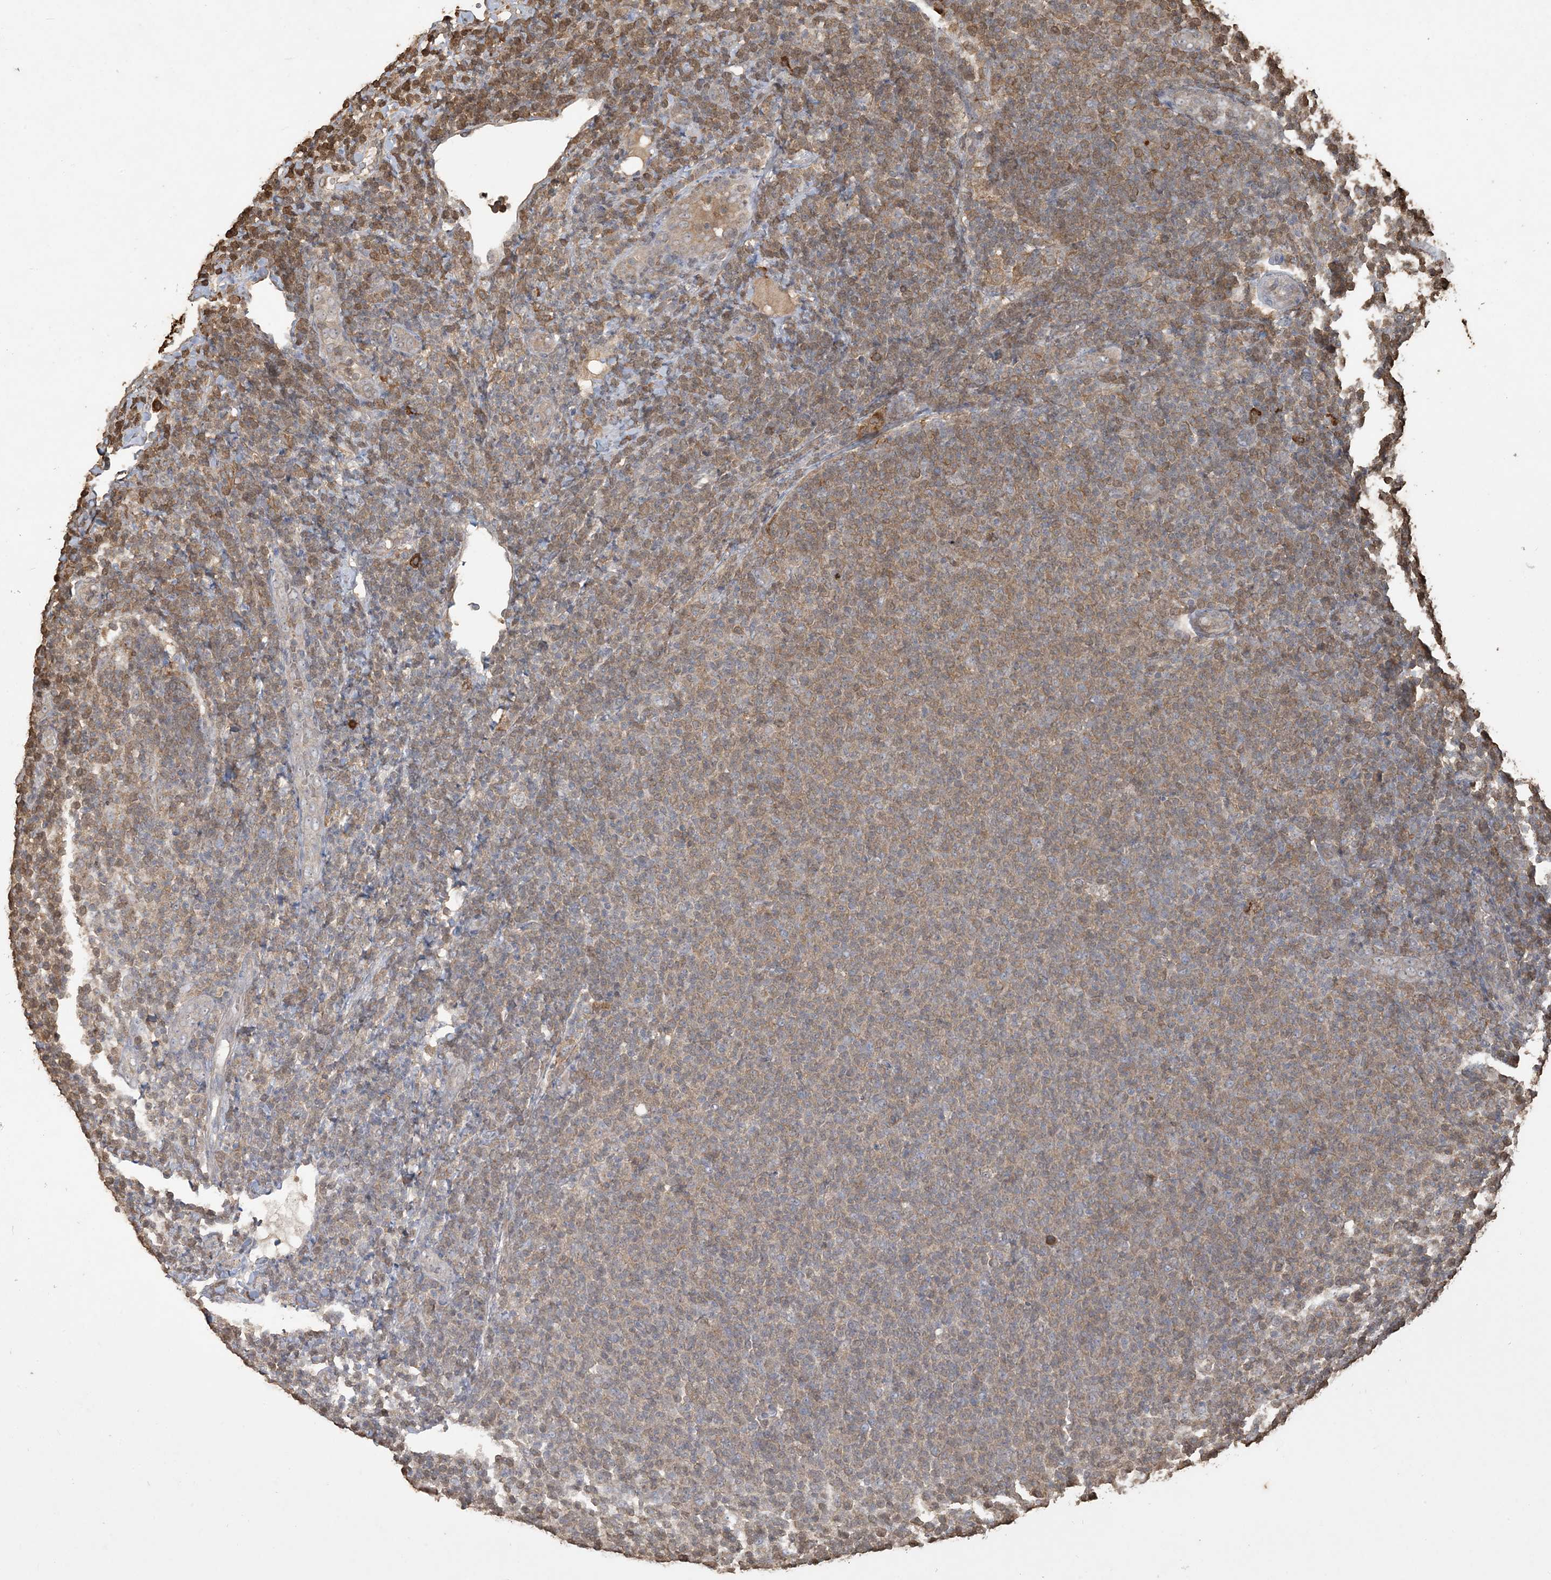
{"staining": {"intensity": "moderate", "quantity": ">75%", "location": "cytoplasmic/membranous"}, "tissue": "lymphoma", "cell_type": "Tumor cells", "image_type": "cancer", "snomed": [{"axis": "morphology", "description": "Malignant lymphoma, non-Hodgkin's type, Low grade"}, {"axis": "topography", "description": "Lymph node"}], "caption": "Immunohistochemical staining of human lymphoma displays moderate cytoplasmic/membranous protein staining in about >75% of tumor cells.", "gene": "TMSB4X", "patient": {"sex": "male", "age": 66}}